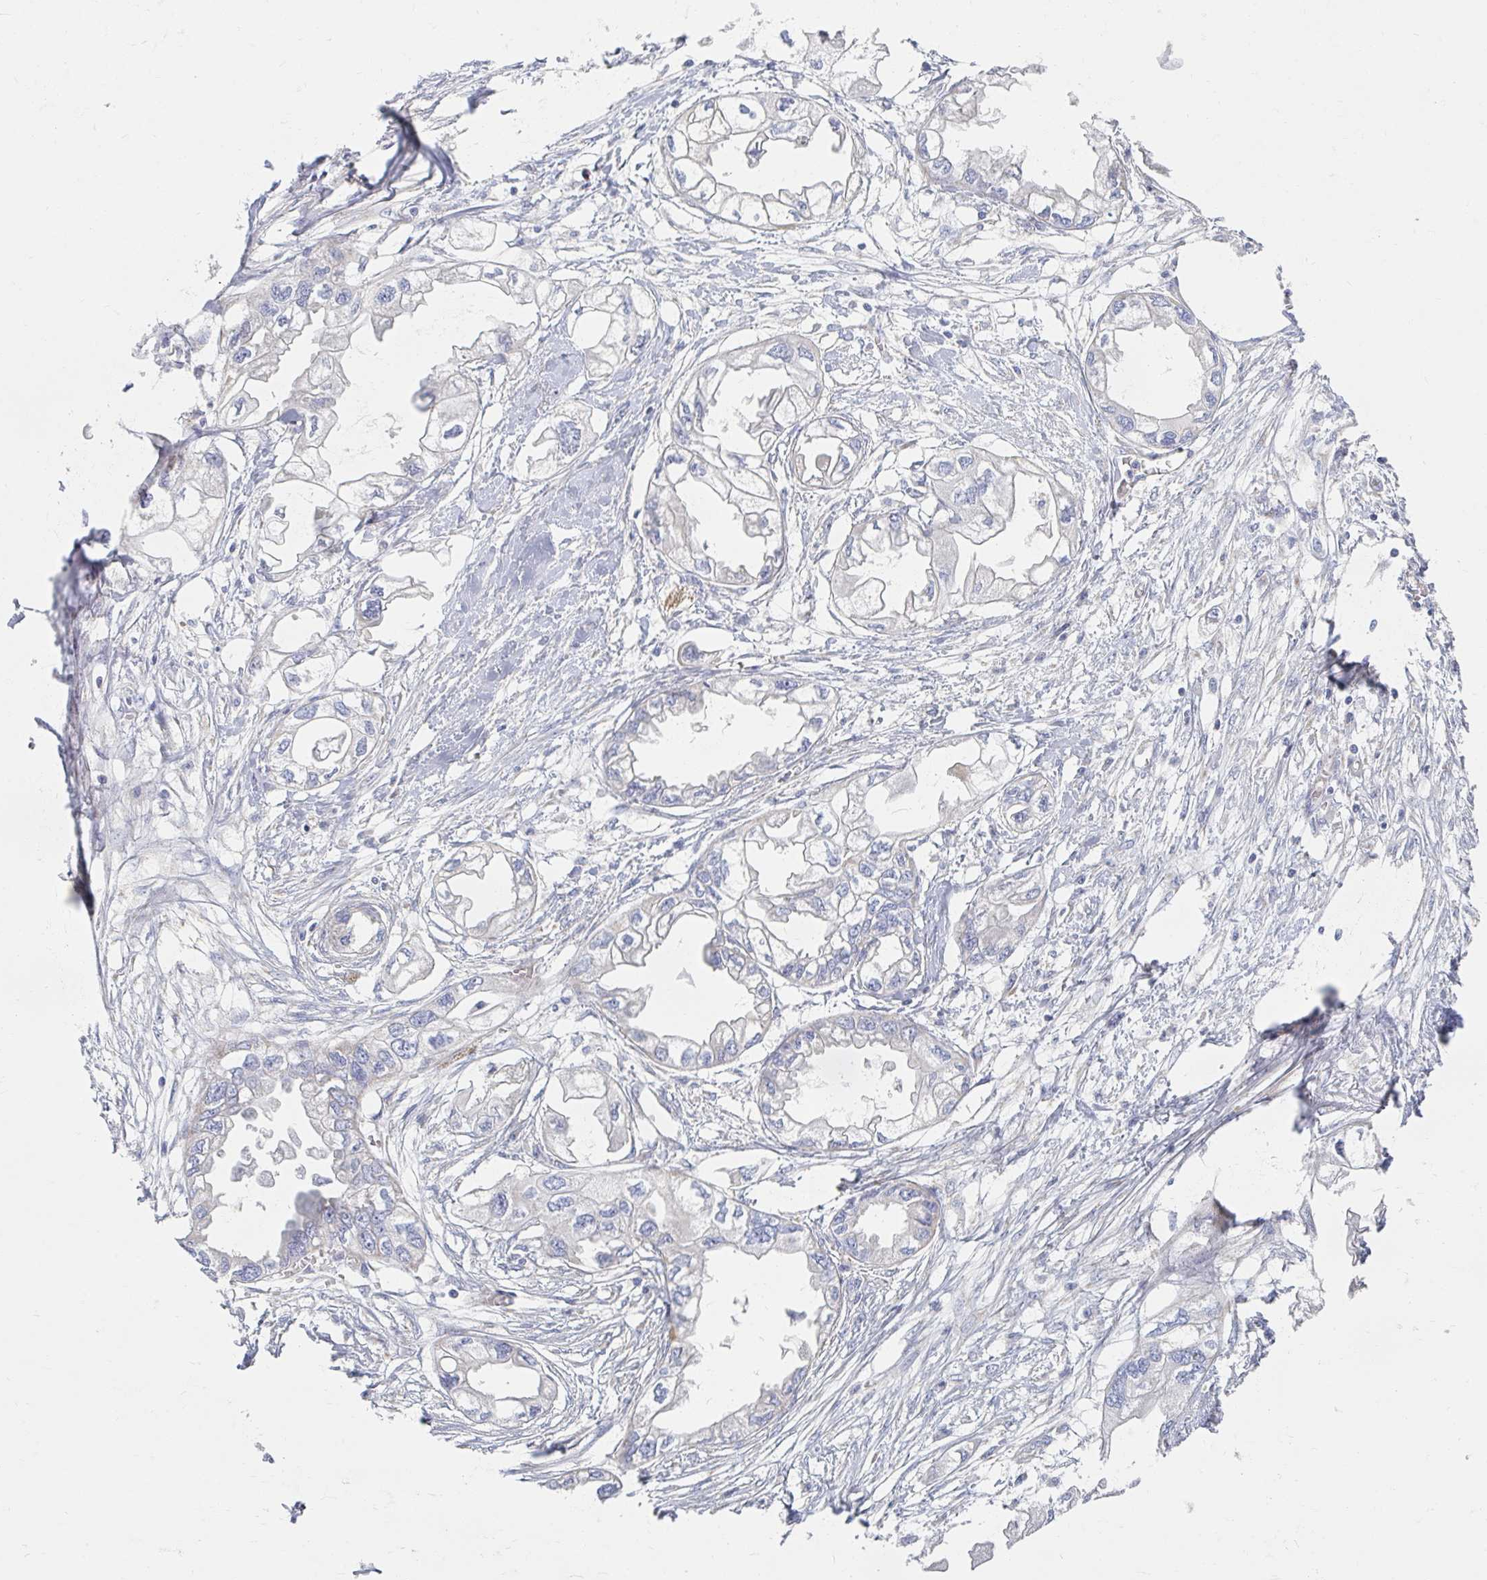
{"staining": {"intensity": "negative", "quantity": "none", "location": "none"}, "tissue": "endometrial cancer", "cell_type": "Tumor cells", "image_type": "cancer", "snomed": [{"axis": "morphology", "description": "Adenocarcinoma, NOS"}, {"axis": "morphology", "description": "Adenocarcinoma, metastatic, NOS"}, {"axis": "topography", "description": "Adipose tissue"}, {"axis": "topography", "description": "Endometrium"}], "caption": "Human endometrial cancer (metastatic adenocarcinoma) stained for a protein using immunohistochemistry displays no staining in tumor cells.", "gene": "MAVS", "patient": {"sex": "female", "age": 67}}